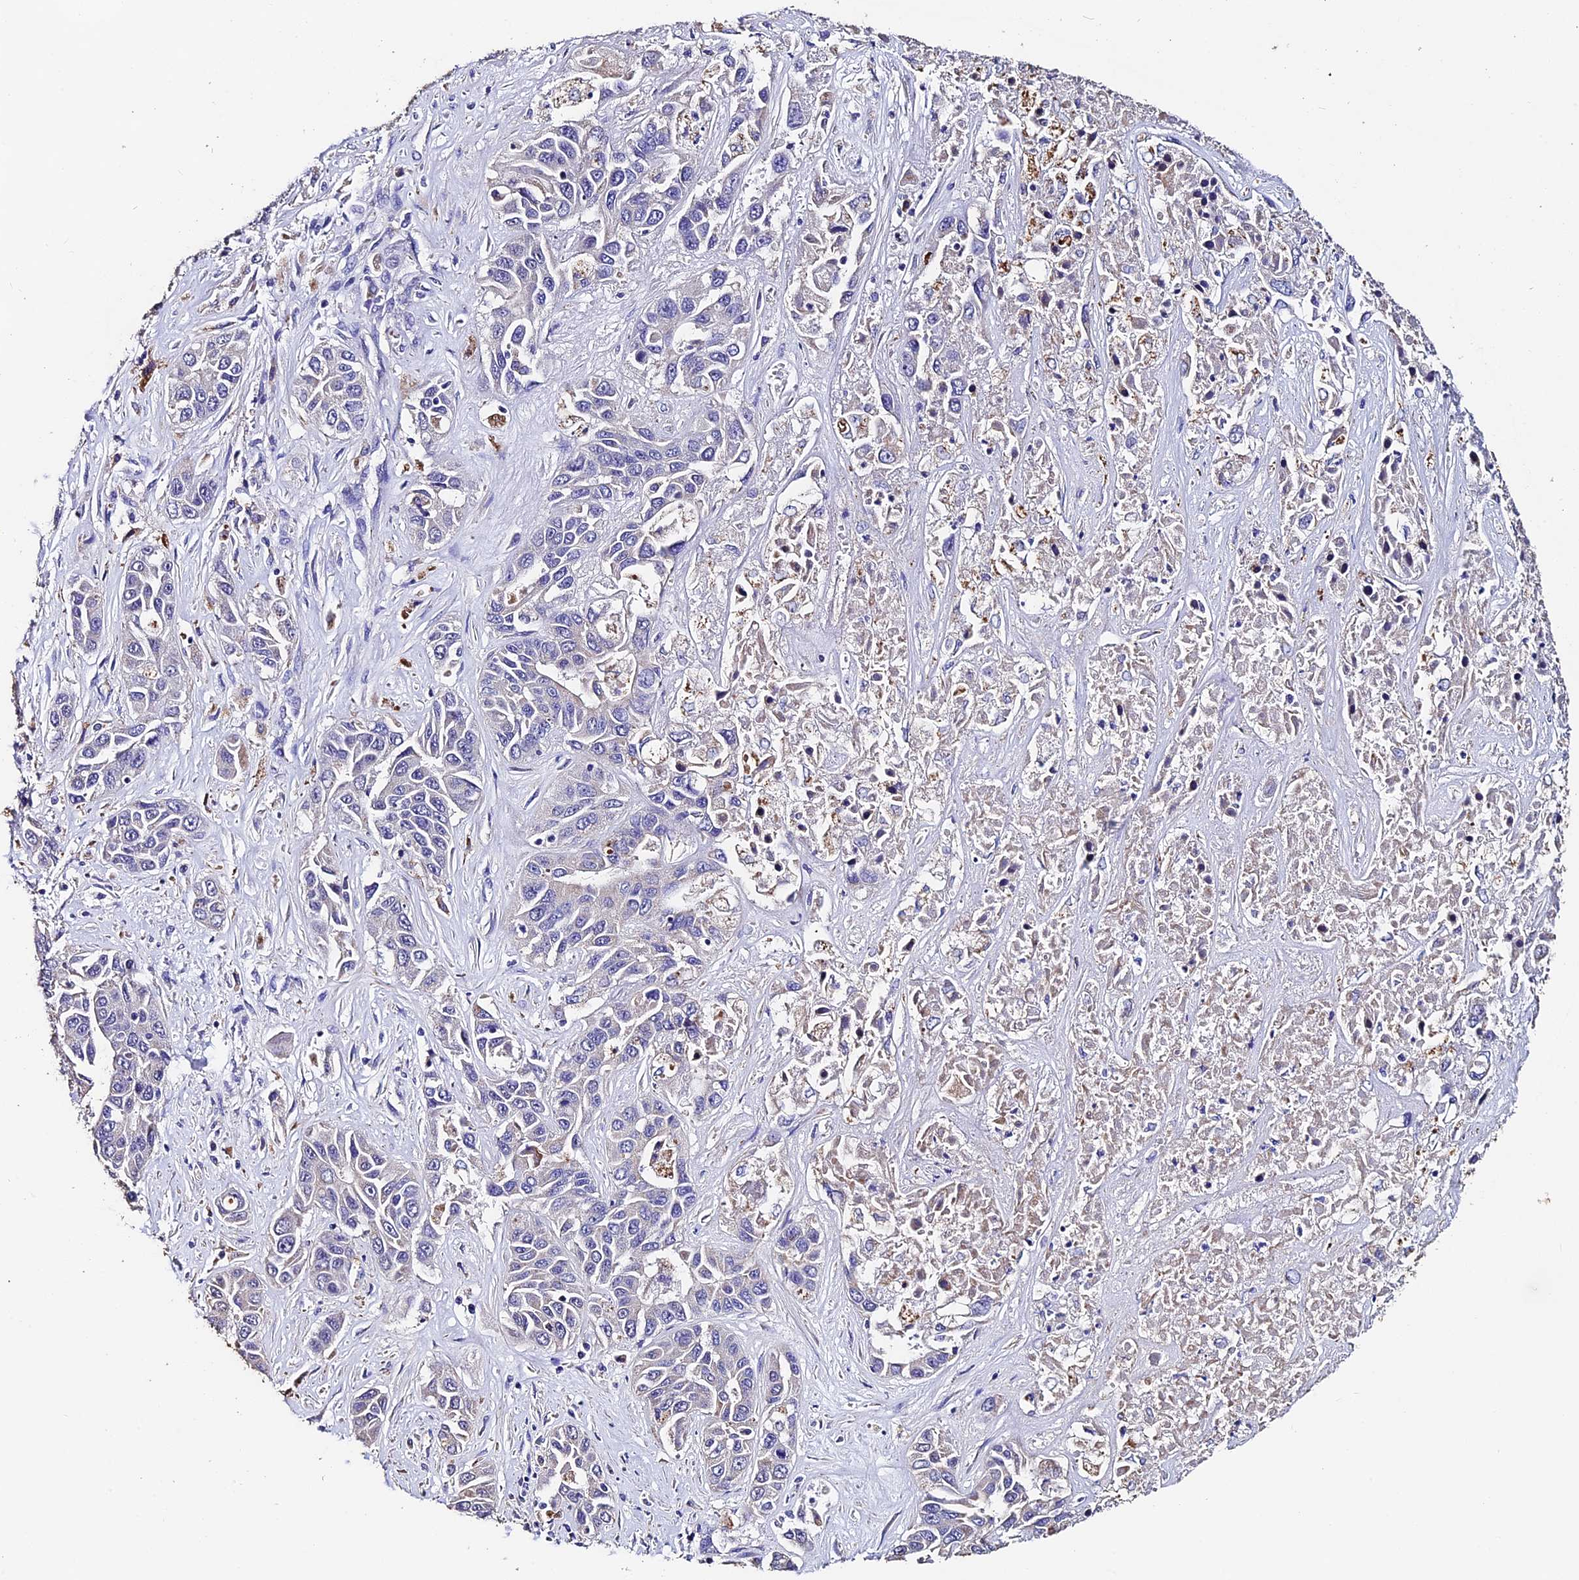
{"staining": {"intensity": "negative", "quantity": "none", "location": "none"}, "tissue": "liver cancer", "cell_type": "Tumor cells", "image_type": "cancer", "snomed": [{"axis": "morphology", "description": "Cholangiocarcinoma"}, {"axis": "topography", "description": "Liver"}], "caption": "Liver cholangiocarcinoma was stained to show a protein in brown. There is no significant expression in tumor cells.", "gene": "FBXW9", "patient": {"sex": "female", "age": 52}}